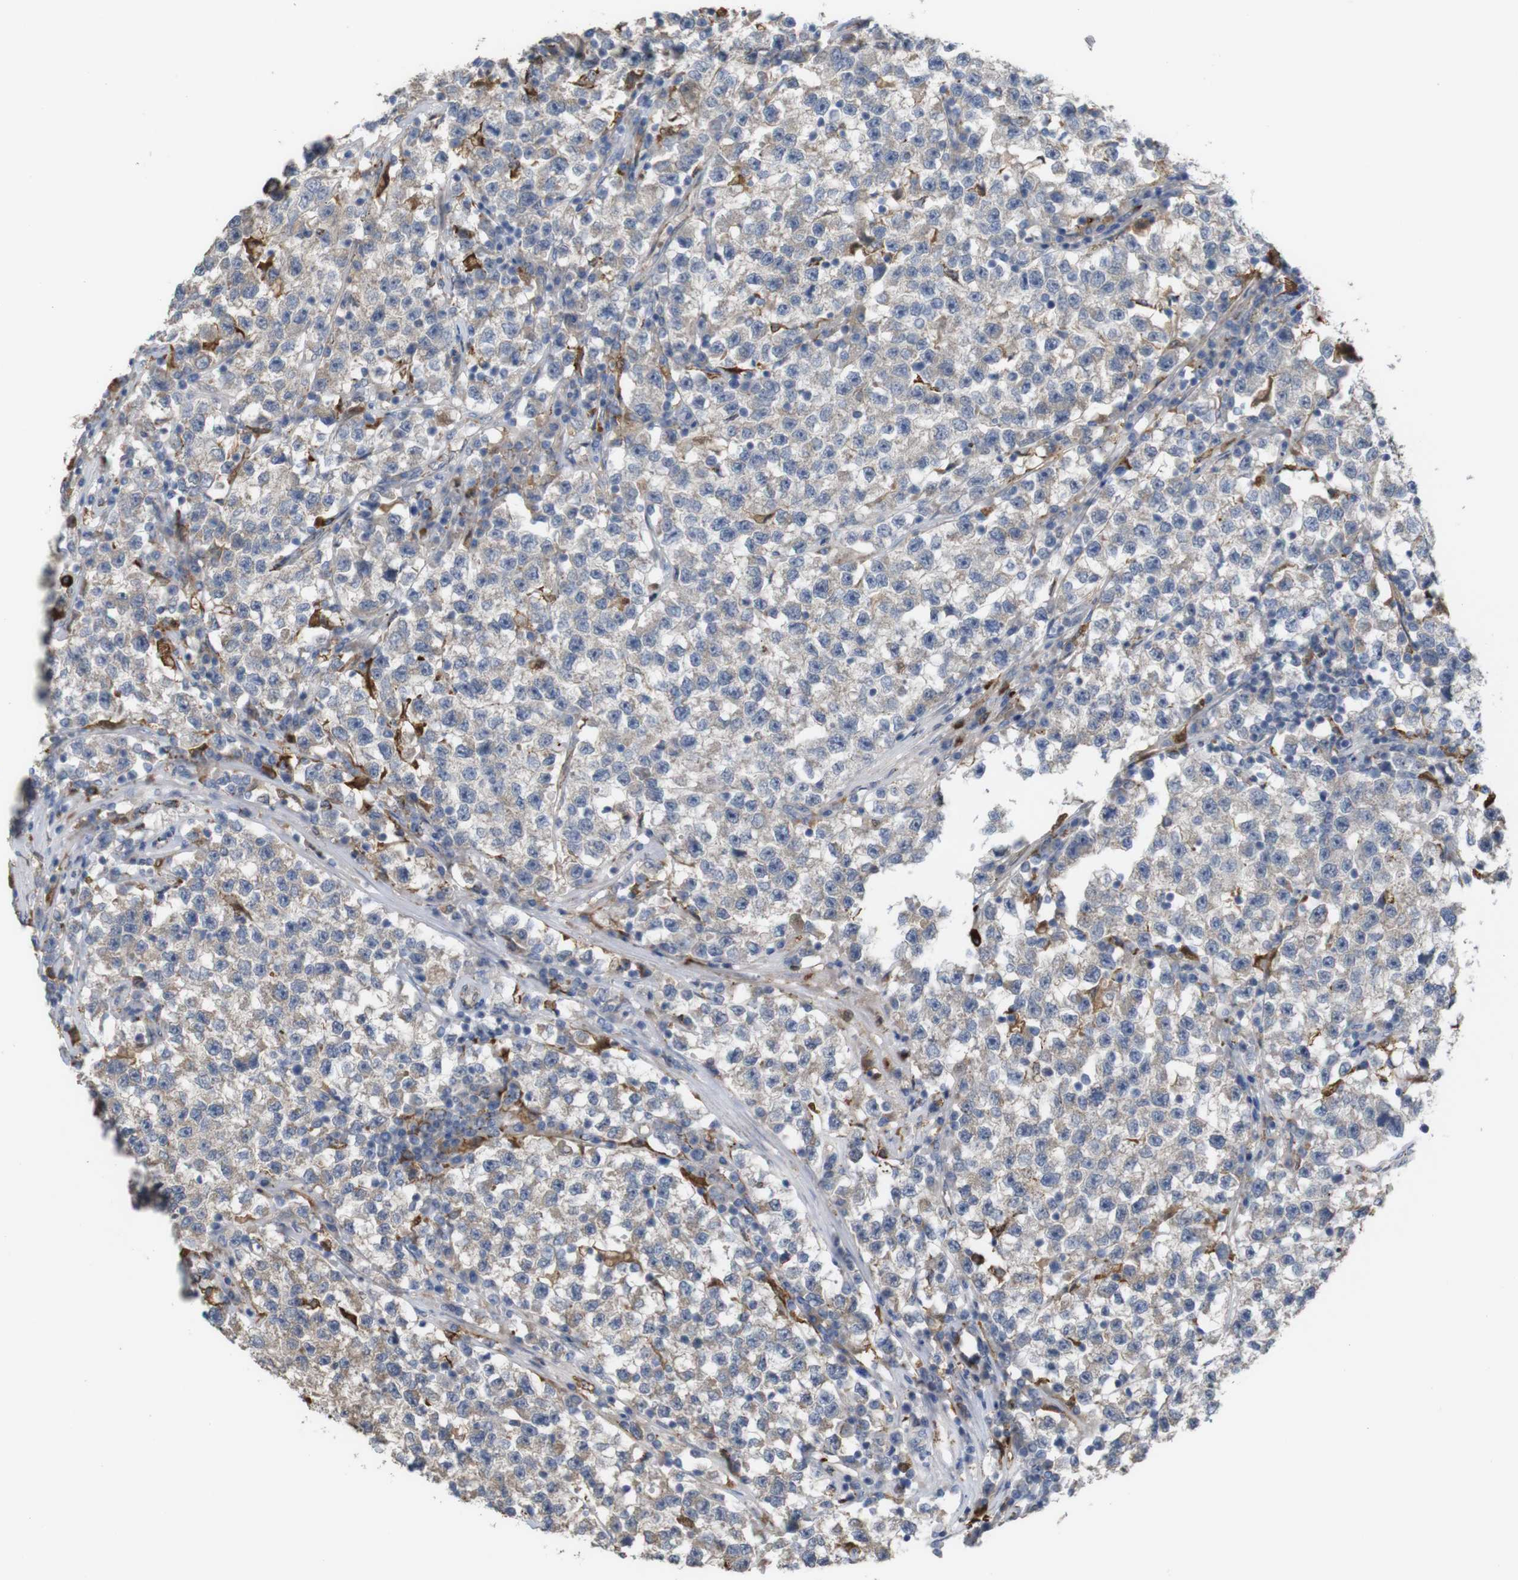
{"staining": {"intensity": "weak", "quantity": ">75%", "location": "cytoplasmic/membranous"}, "tissue": "testis cancer", "cell_type": "Tumor cells", "image_type": "cancer", "snomed": [{"axis": "morphology", "description": "Seminoma, NOS"}, {"axis": "topography", "description": "Testis"}], "caption": "A low amount of weak cytoplasmic/membranous staining is present in approximately >75% of tumor cells in testis cancer (seminoma) tissue.", "gene": "PTPRR", "patient": {"sex": "male", "age": 22}}